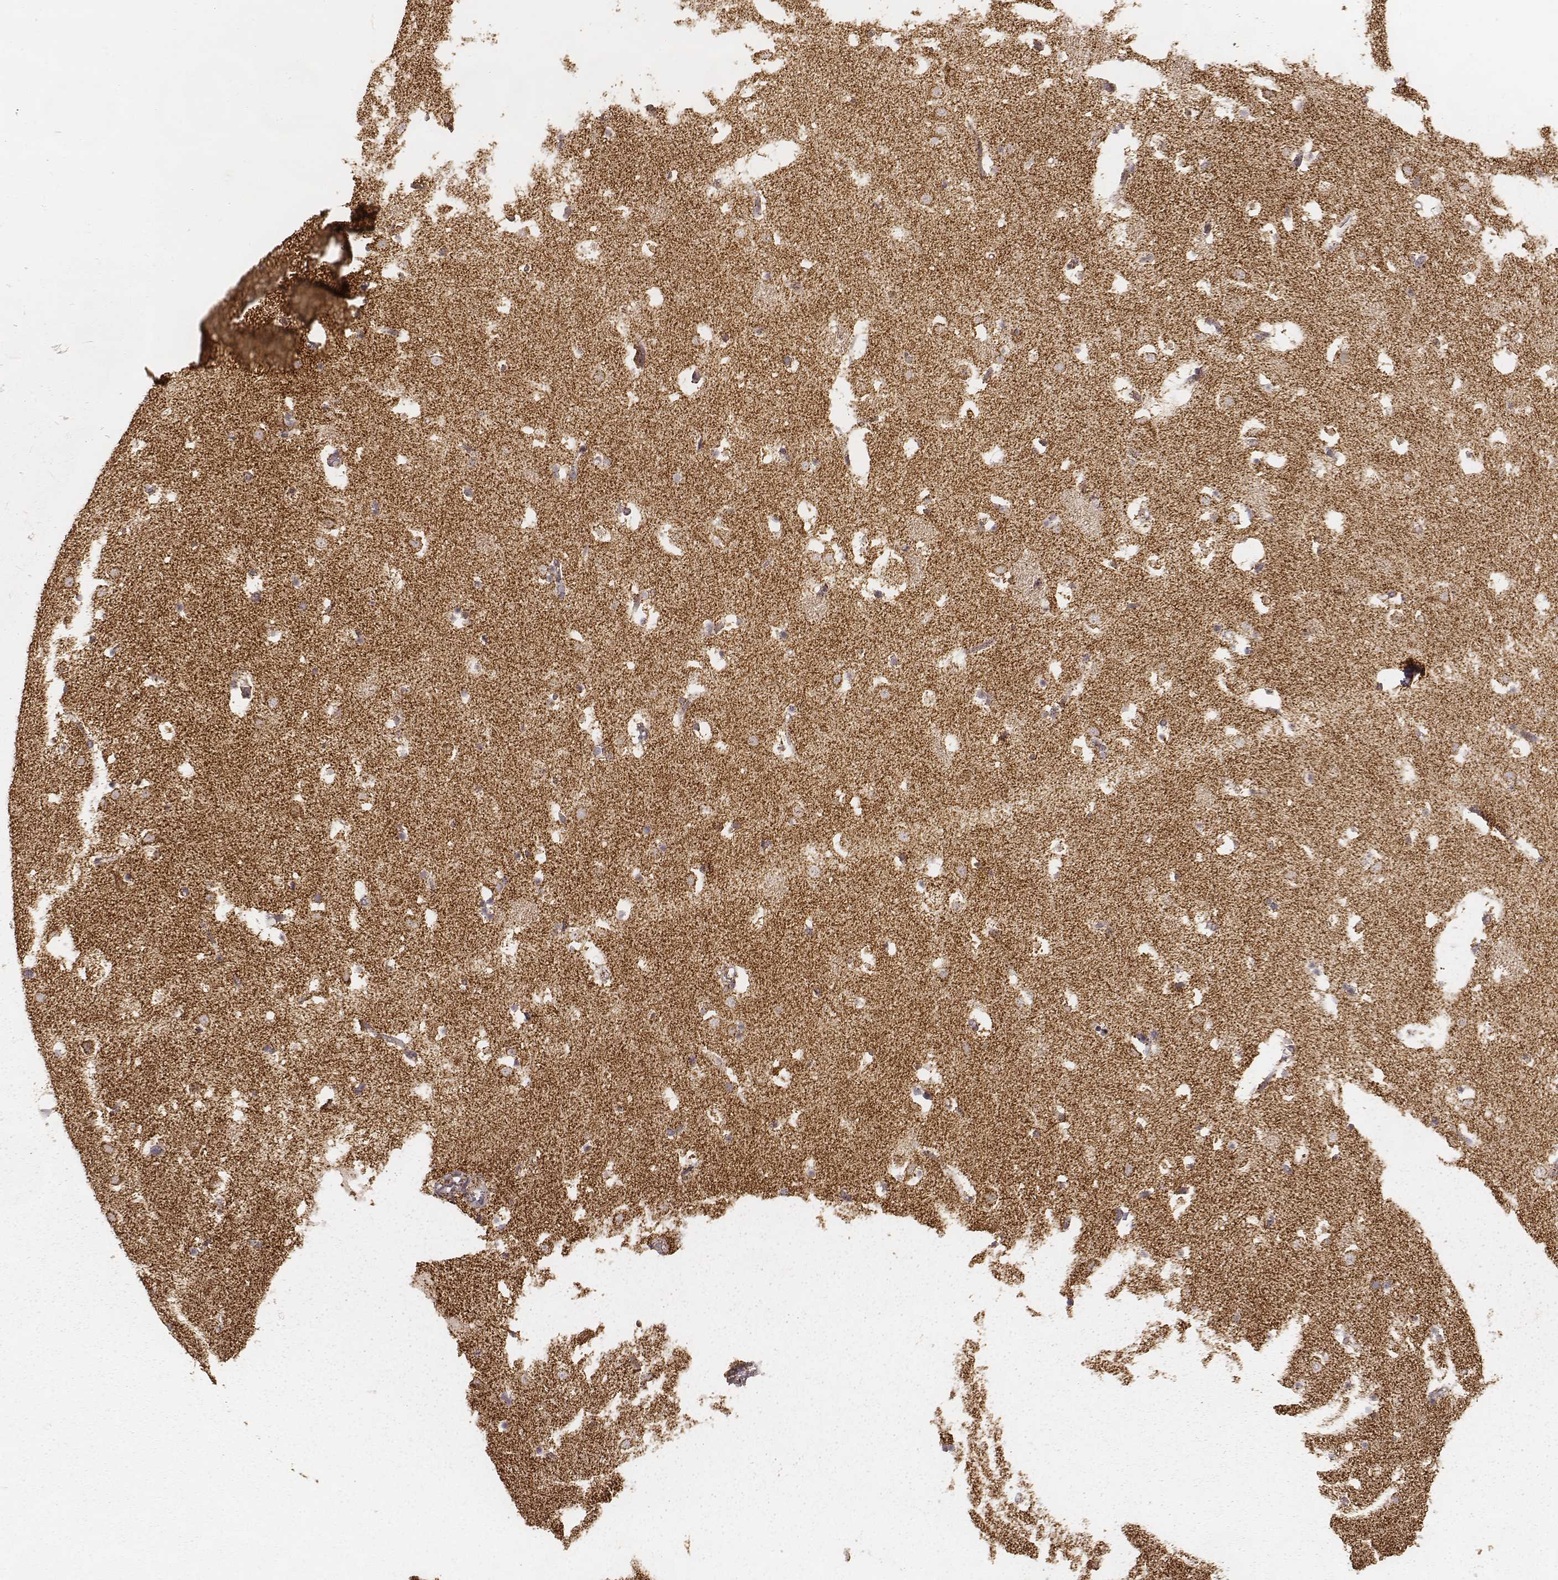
{"staining": {"intensity": "moderate", "quantity": ">75%", "location": "cytoplasmic/membranous"}, "tissue": "caudate", "cell_type": "Glial cells", "image_type": "normal", "snomed": [{"axis": "morphology", "description": "Normal tissue, NOS"}, {"axis": "topography", "description": "Lateral ventricle wall"}], "caption": "Protein staining by immunohistochemistry shows moderate cytoplasmic/membranous expression in approximately >75% of glial cells in normal caudate.", "gene": "CS", "patient": {"sex": "female", "age": 42}}